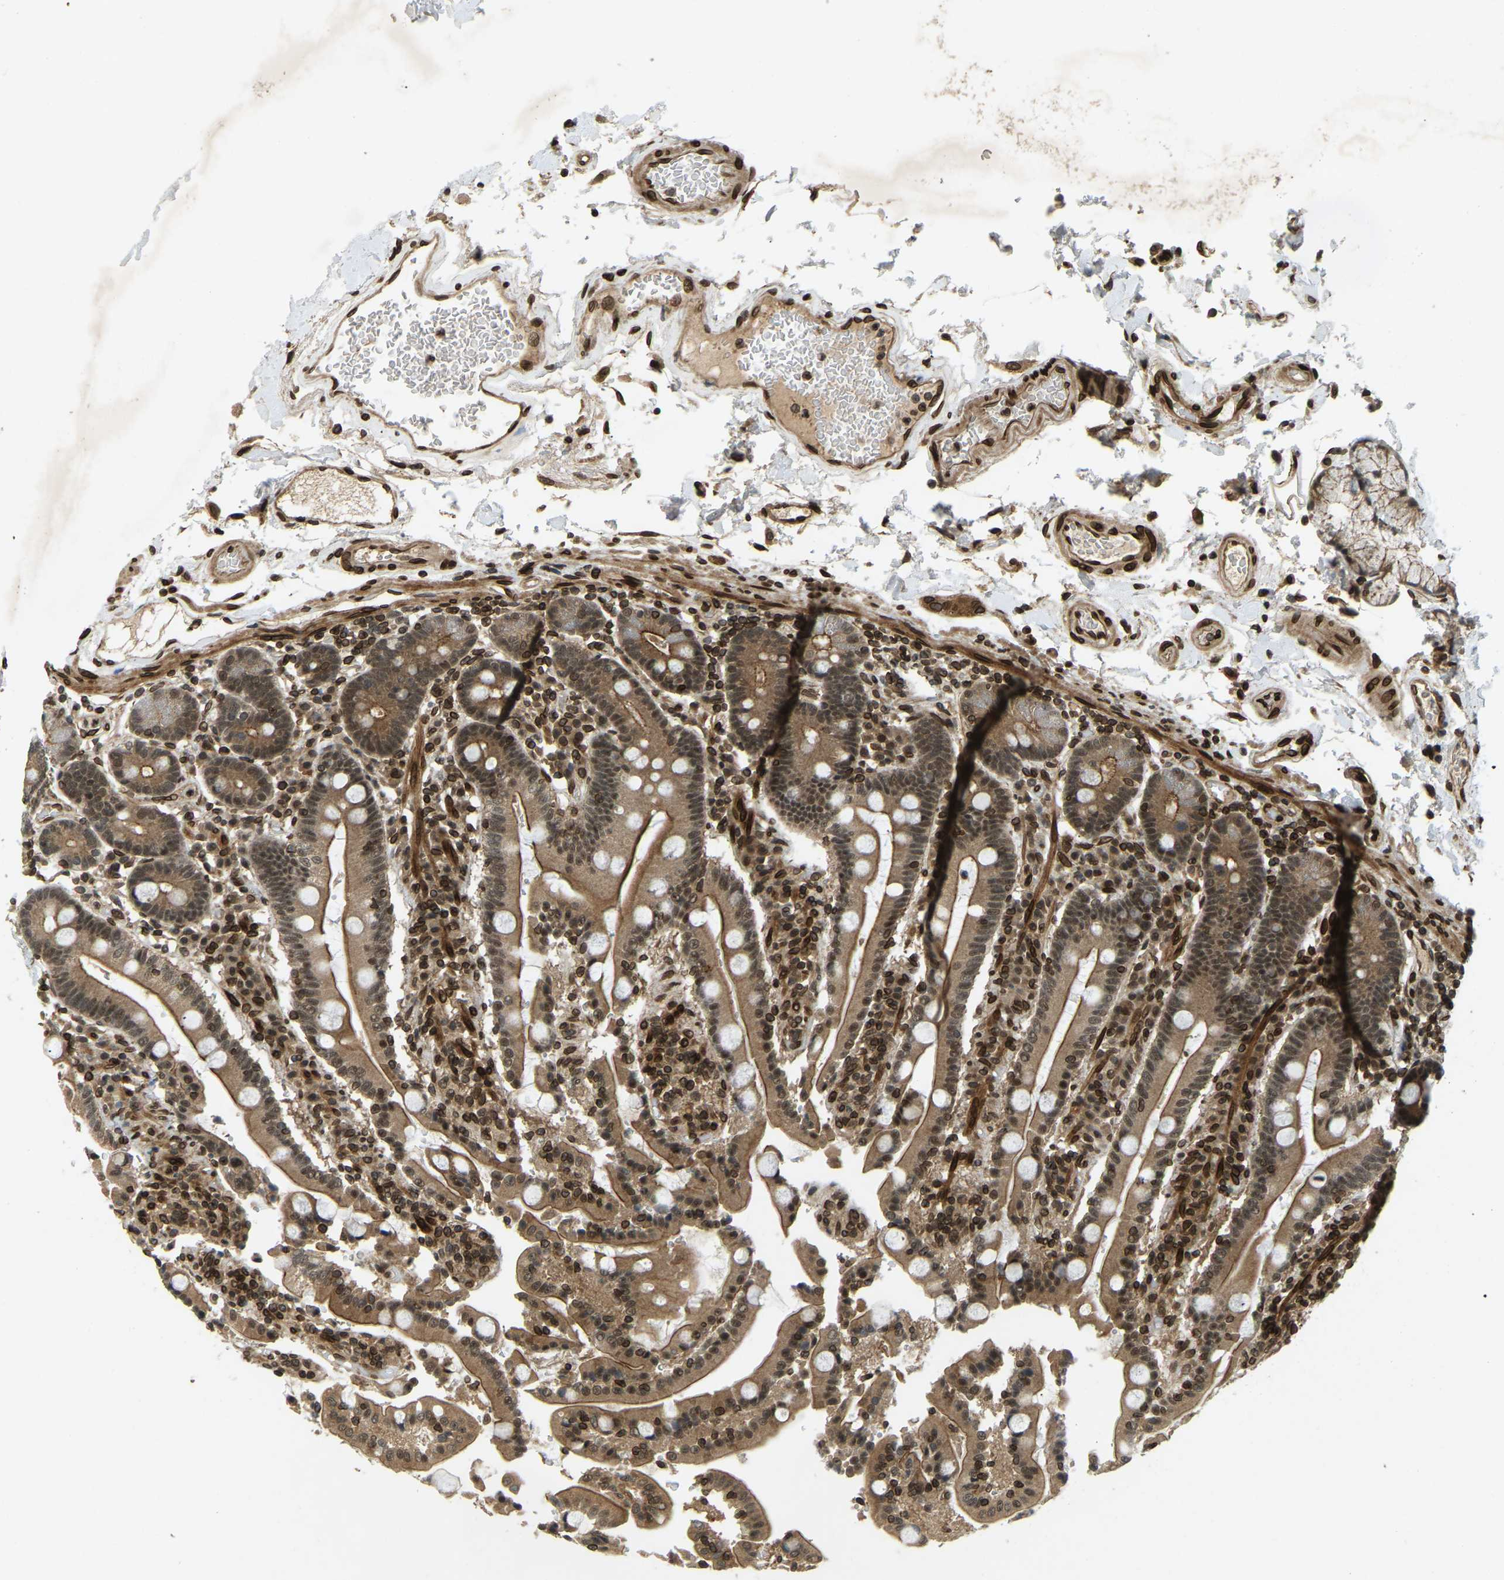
{"staining": {"intensity": "moderate", "quantity": ">75%", "location": "cytoplasmic/membranous,nuclear"}, "tissue": "duodenum", "cell_type": "Glandular cells", "image_type": "normal", "snomed": [{"axis": "morphology", "description": "Normal tissue, NOS"}, {"axis": "topography", "description": "Small intestine, NOS"}], "caption": "Approximately >75% of glandular cells in unremarkable duodenum demonstrate moderate cytoplasmic/membranous,nuclear protein expression as visualized by brown immunohistochemical staining.", "gene": "SYNE1", "patient": {"sex": "female", "age": 71}}